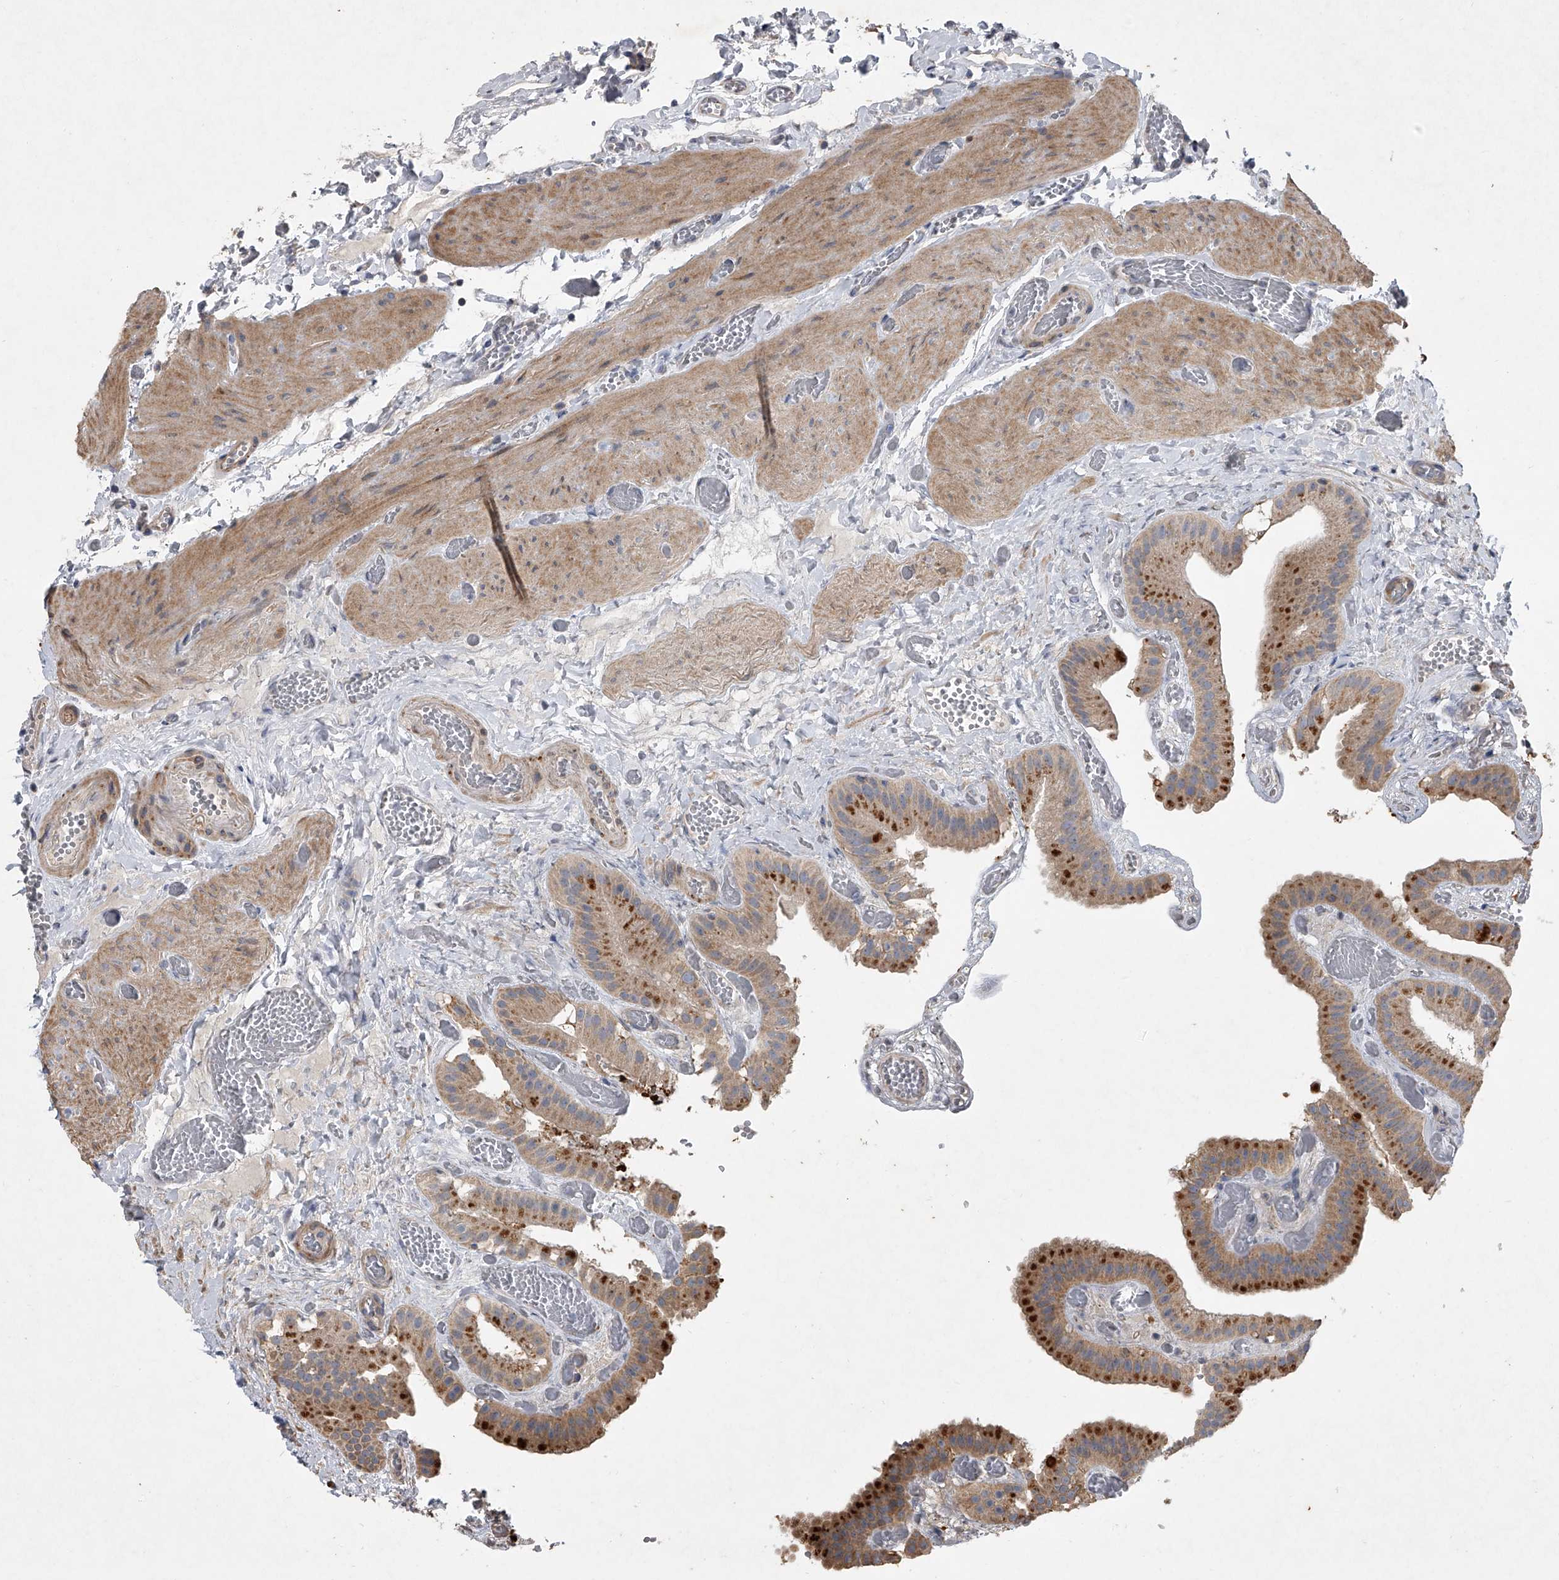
{"staining": {"intensity": "moderate", "quantity": ">75%", "location": "cytoplasmic/membranous"}, "tissue": "gallbladder", "cell_type": "Glandular cells", "image_type": "normal", "snomed": [{"axis": "morphology", "description": "Normal tissue, NOS"}, {"axis": "topography", "description": "Gallbladder"}], "caption": "Moderate cytoplasmic/membranous staining for a protein is identified in about >75% of glandular cells of unremarkable gallbladder using immunohistochemistry (IHC).", "gene": "DOCK9", "patient": {"sex": "female", "age": 64}}